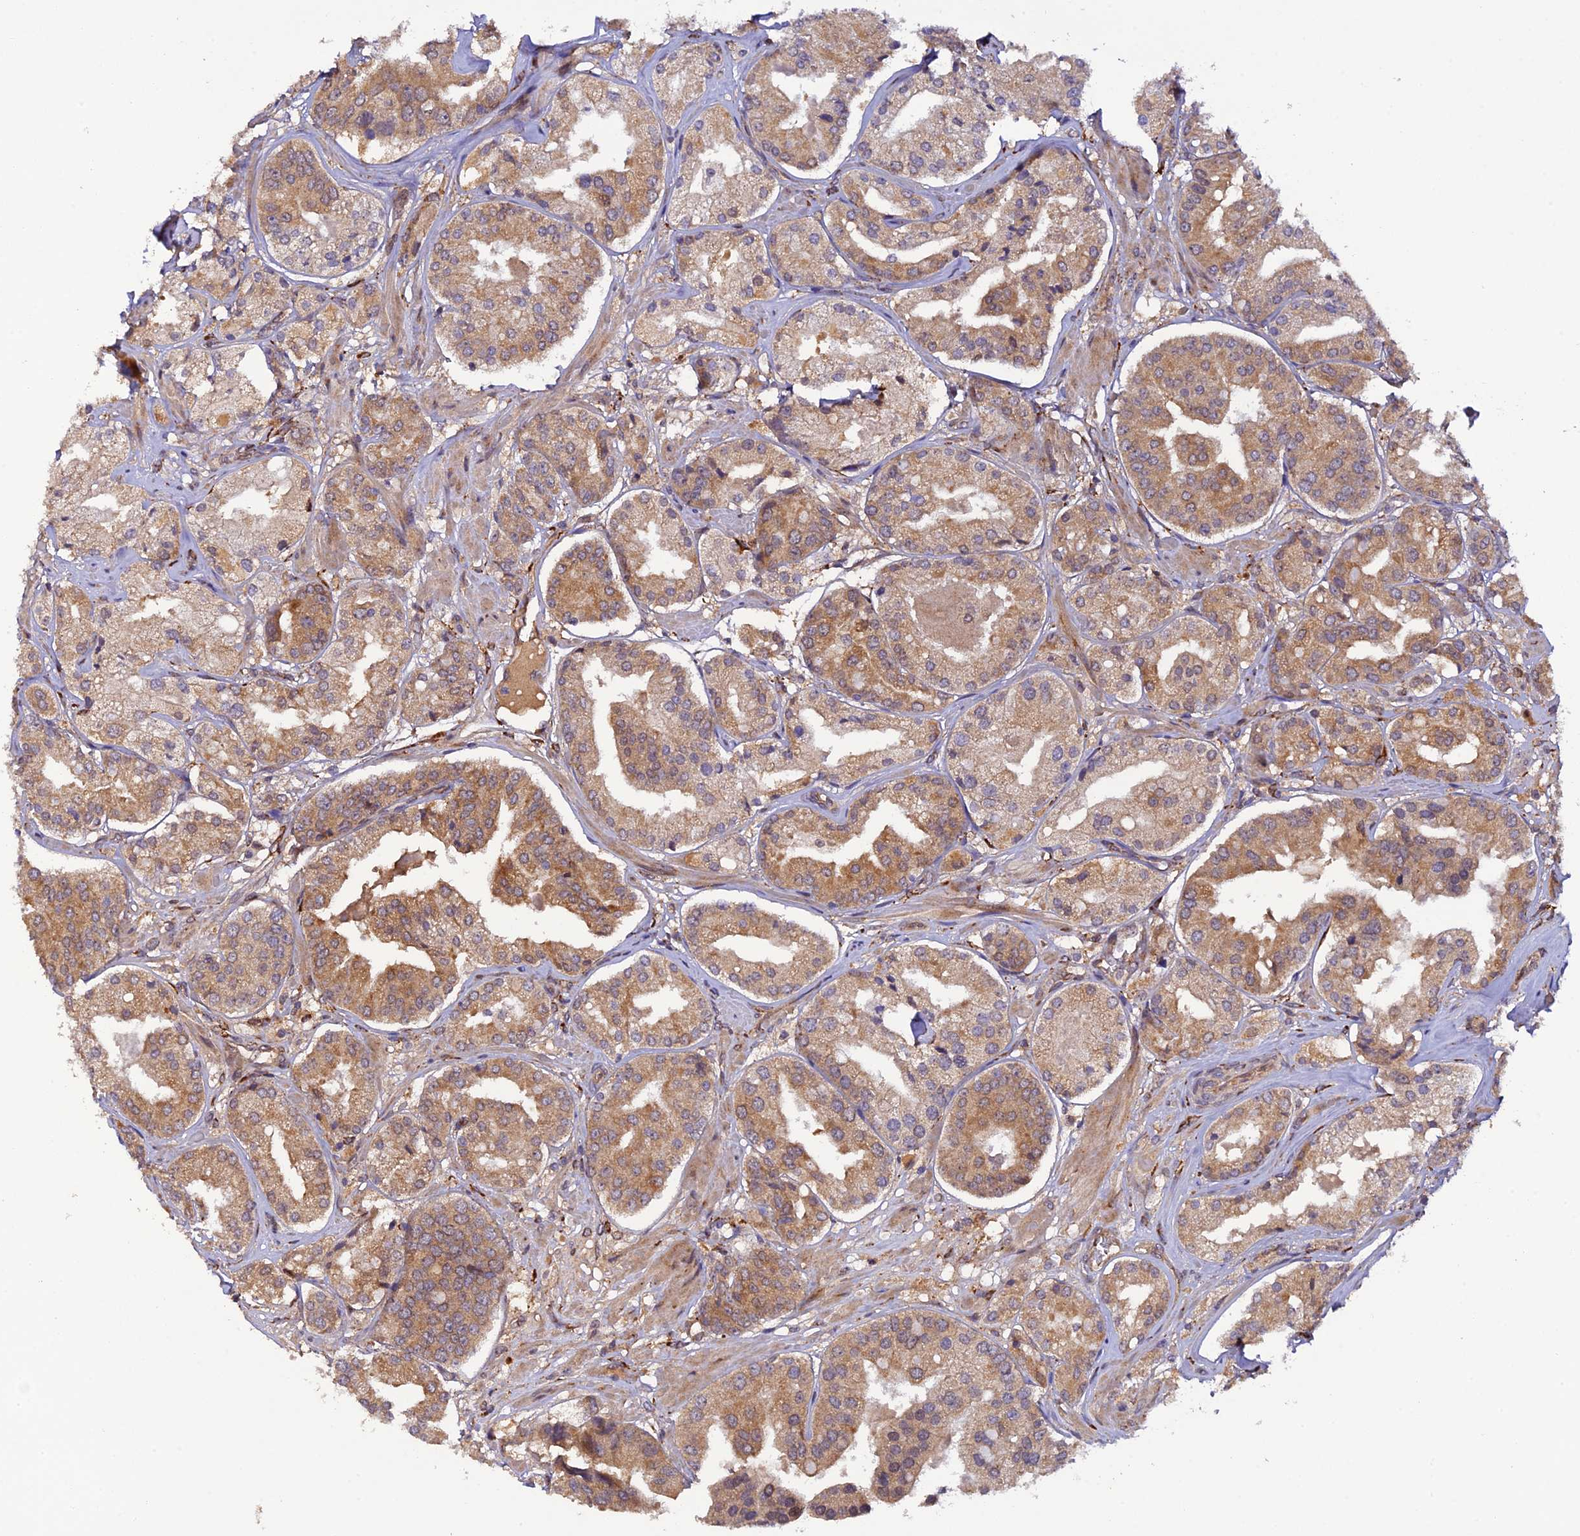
{"staining": {"intensity": "moderate", "quantity": ">75%", "location": "cytoplasmic/membranous"}, "tissue": "prostate cancer", "cell_type": "Tumor cells", "image_type": "cancer", "snomed": [{"axis": "morphology", "description": "Adenocarcinoma, High grade"}, {"axis": "topography", "description": "Prostate"}], "caption": "The micrograph reveals immunohistochemical staining of high-grade adenocarcinoma (prostate). There is moderate cytoplasmic/membranous staining is seen in approximately >75% of tumor cells.", "gene": "P3H3", "patient": {"sex": "male", "age": 63}}